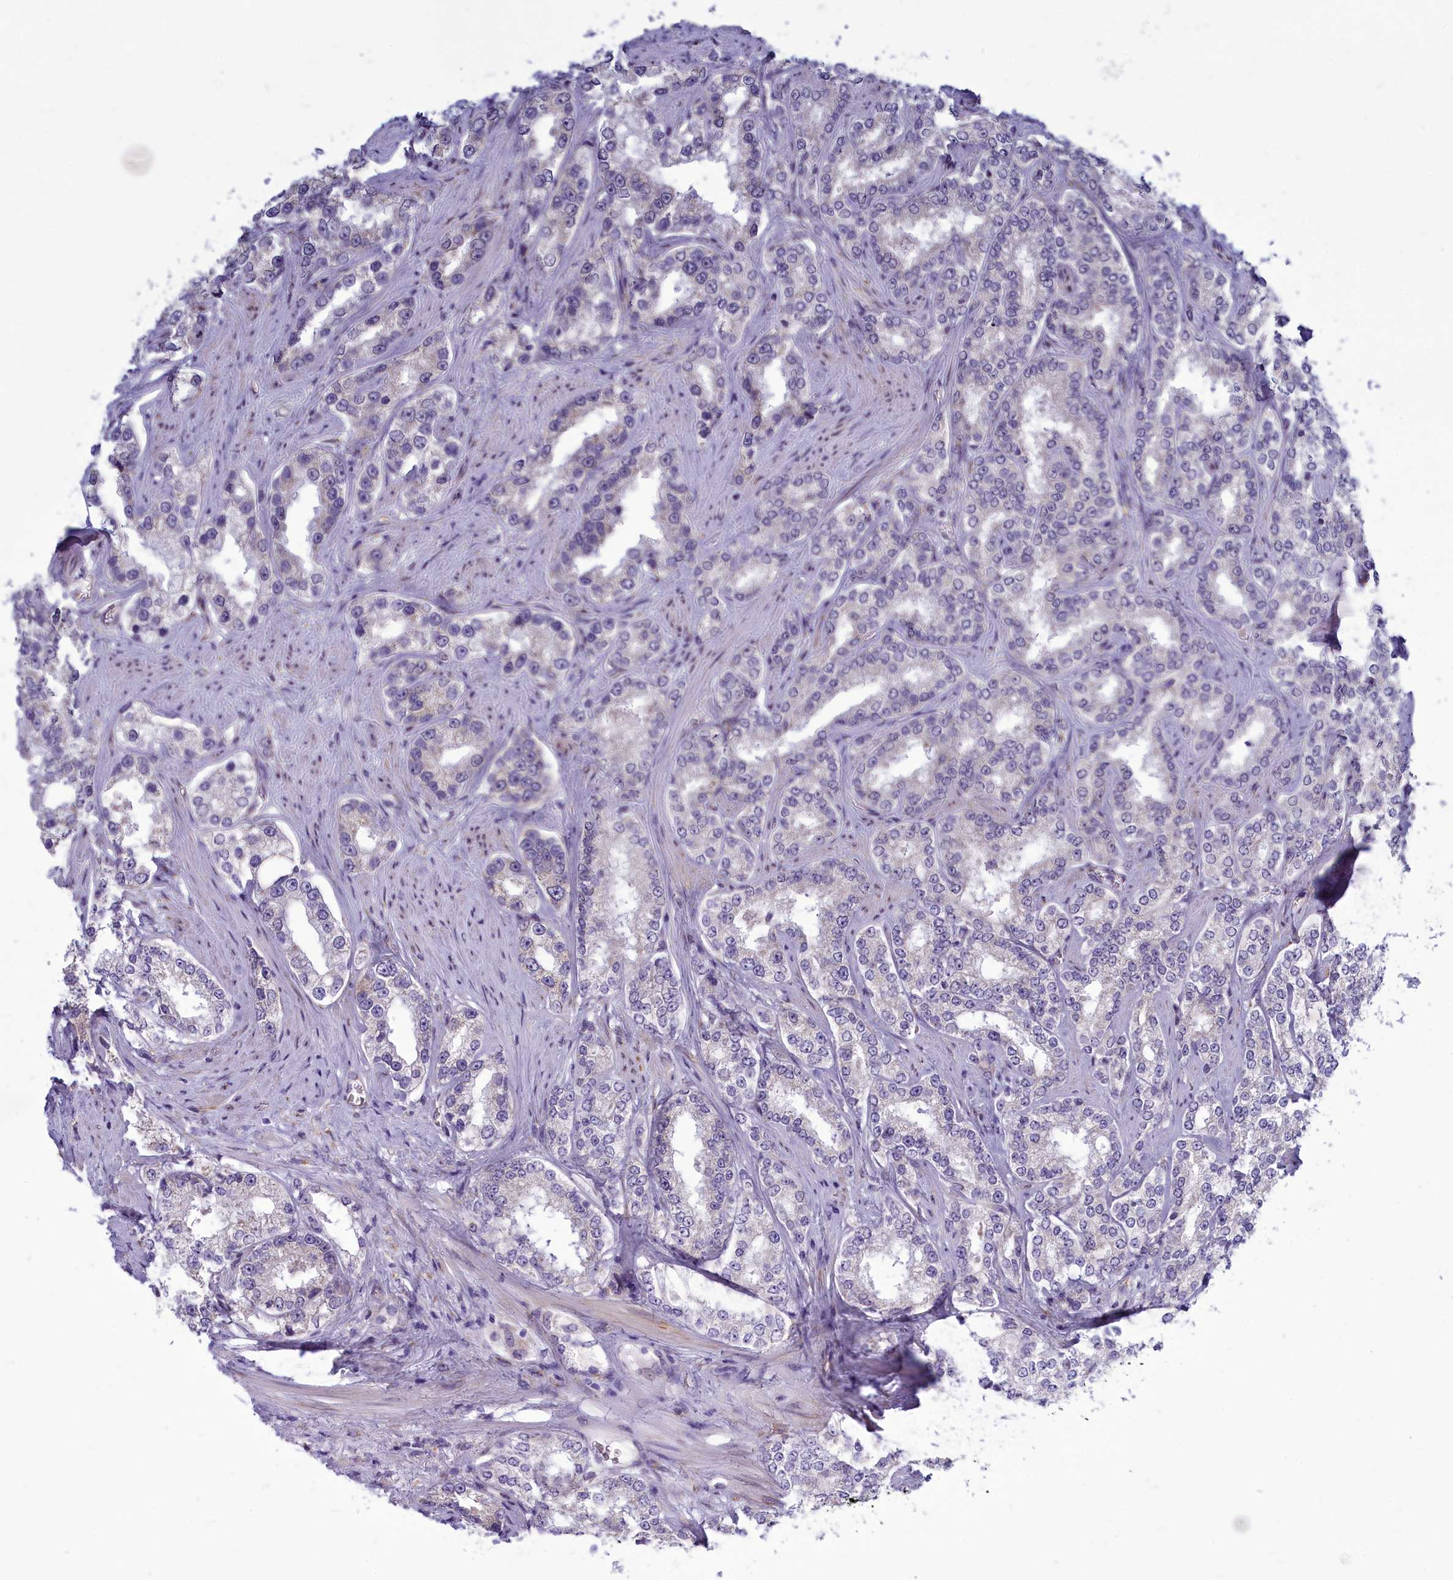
{"staining": {"intensity": "negative", "quantity": "none", "location": "none"}, "tissue": "prostate cancer", "cell_type": "Tumor cells", "image_type": "cancer", "snomed": [{"axis": "morphology", "description": "Normal tissue, NOS"}, {"axis": "morphology", "description": "Adenocarcinoma, High grade"}, {"axis": "topography", "description": "Prostate"}], "caption": "High magnification brightfield microscopy of prostate adenocarcinoma (high-grade) stained with DAB (3,3'-diaminobenzidine) (brown) and counterstained with hematoxylin (blue): tumor cells show no significant positivity.", "gene": "CENATAC", "patient": {"sex": "male", "age": 83}}